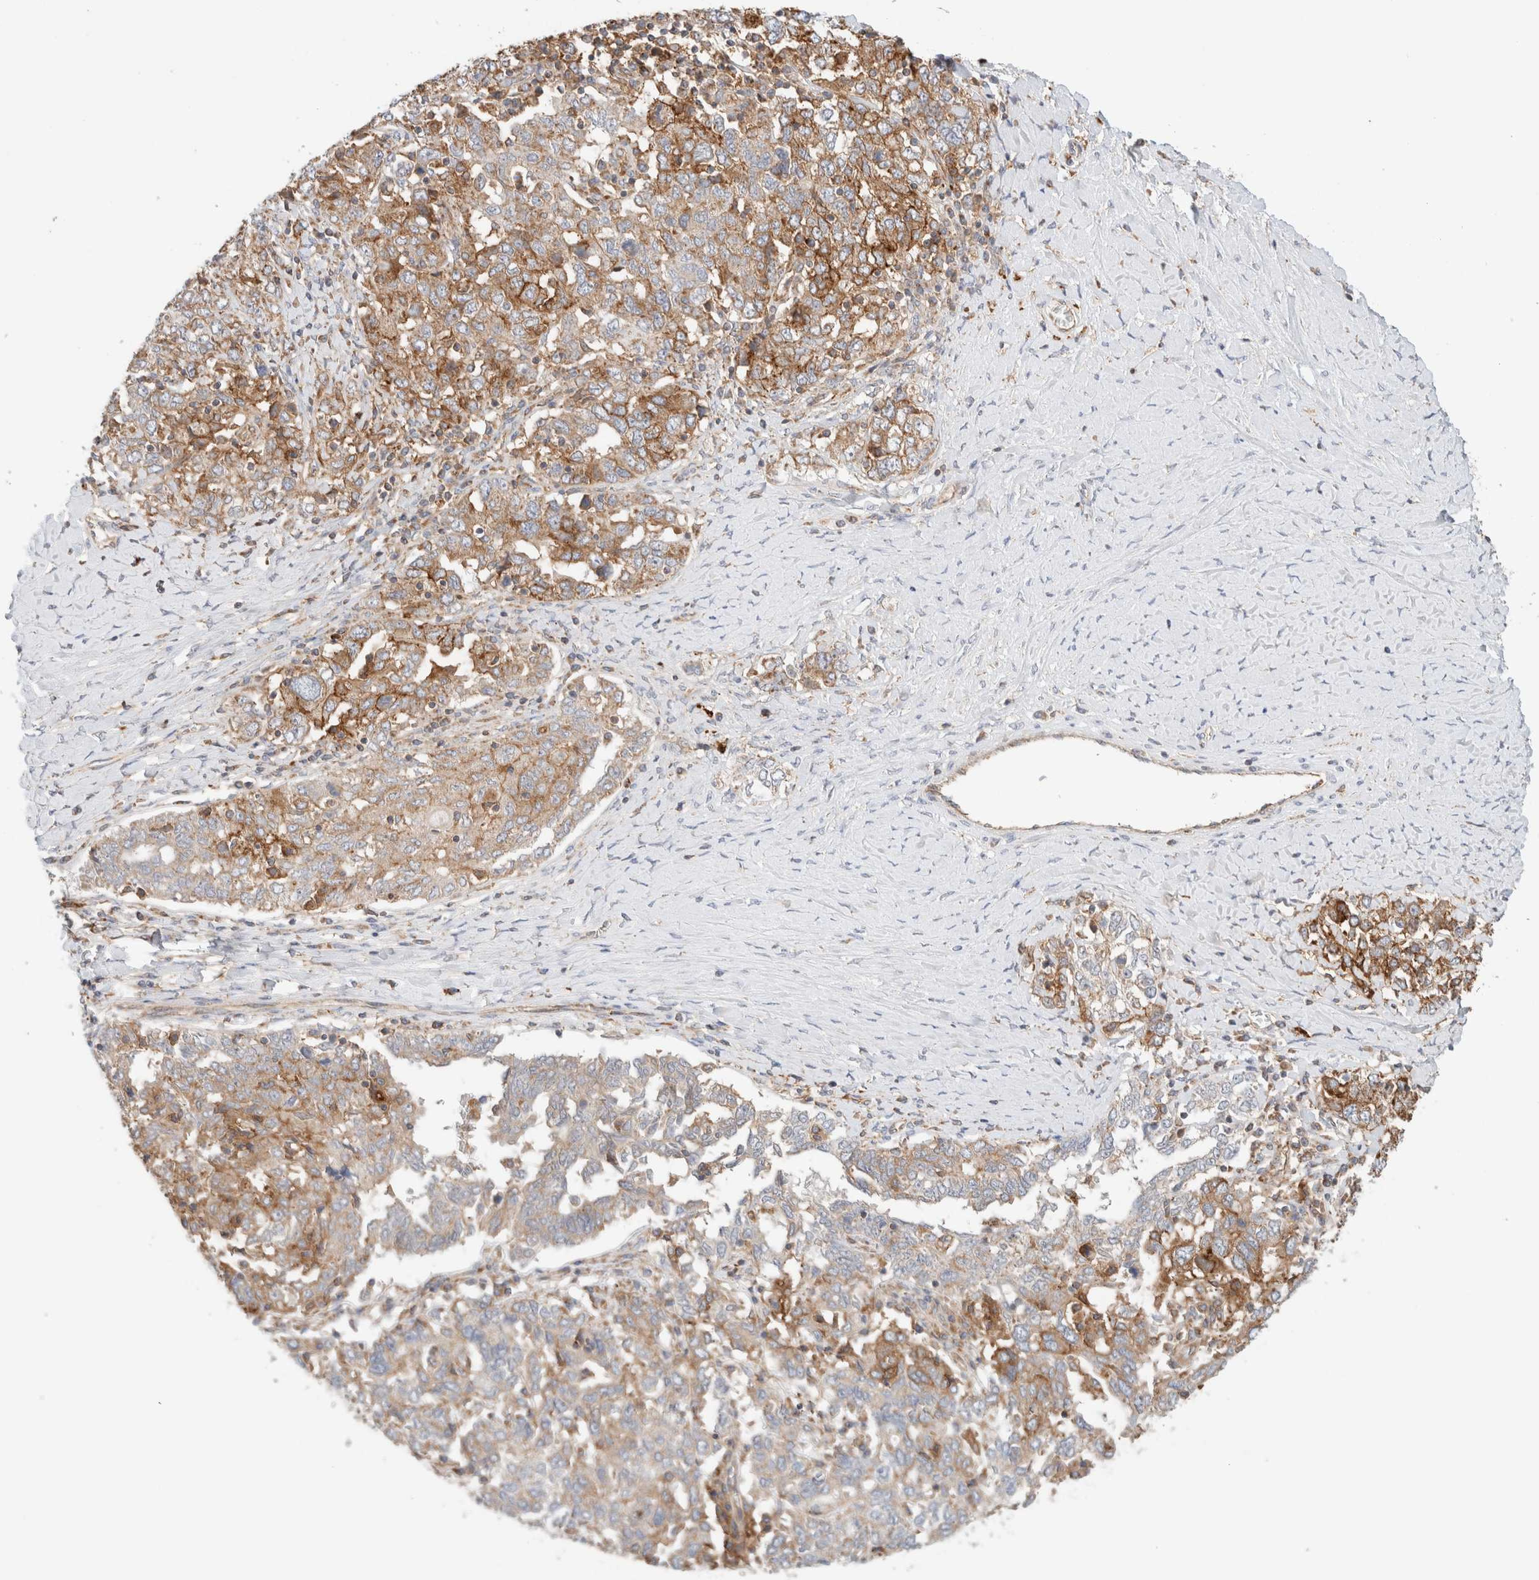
{"staining": {"intensity": "moderate", "quantity": ">75%", "location": "cytoplasmic/membranous"}, "tissue": "ovarian cancer", "cell_type": "Tumor cells", "image_type": "cancer", "snomed": [{"axis": "morphology", "description": "Carcinoma, endometroid"}, {"axis": "topography", "description": "Ovary"}], "caption": "DAB immunohistochemical staining of ovarian cancer (endometroid carcinoma) displays moderate cytoplasmic/membranous protein expression in approximately >75% of tumor cells. The staining is performed using DAB (3,3'-diaminobenzidine) brown chromogen to label protein expression. The nuclei are counter-stained blue using hematoxylin.", "gene": "MRM3", "patient": {"sex": "female", "age": 62}}